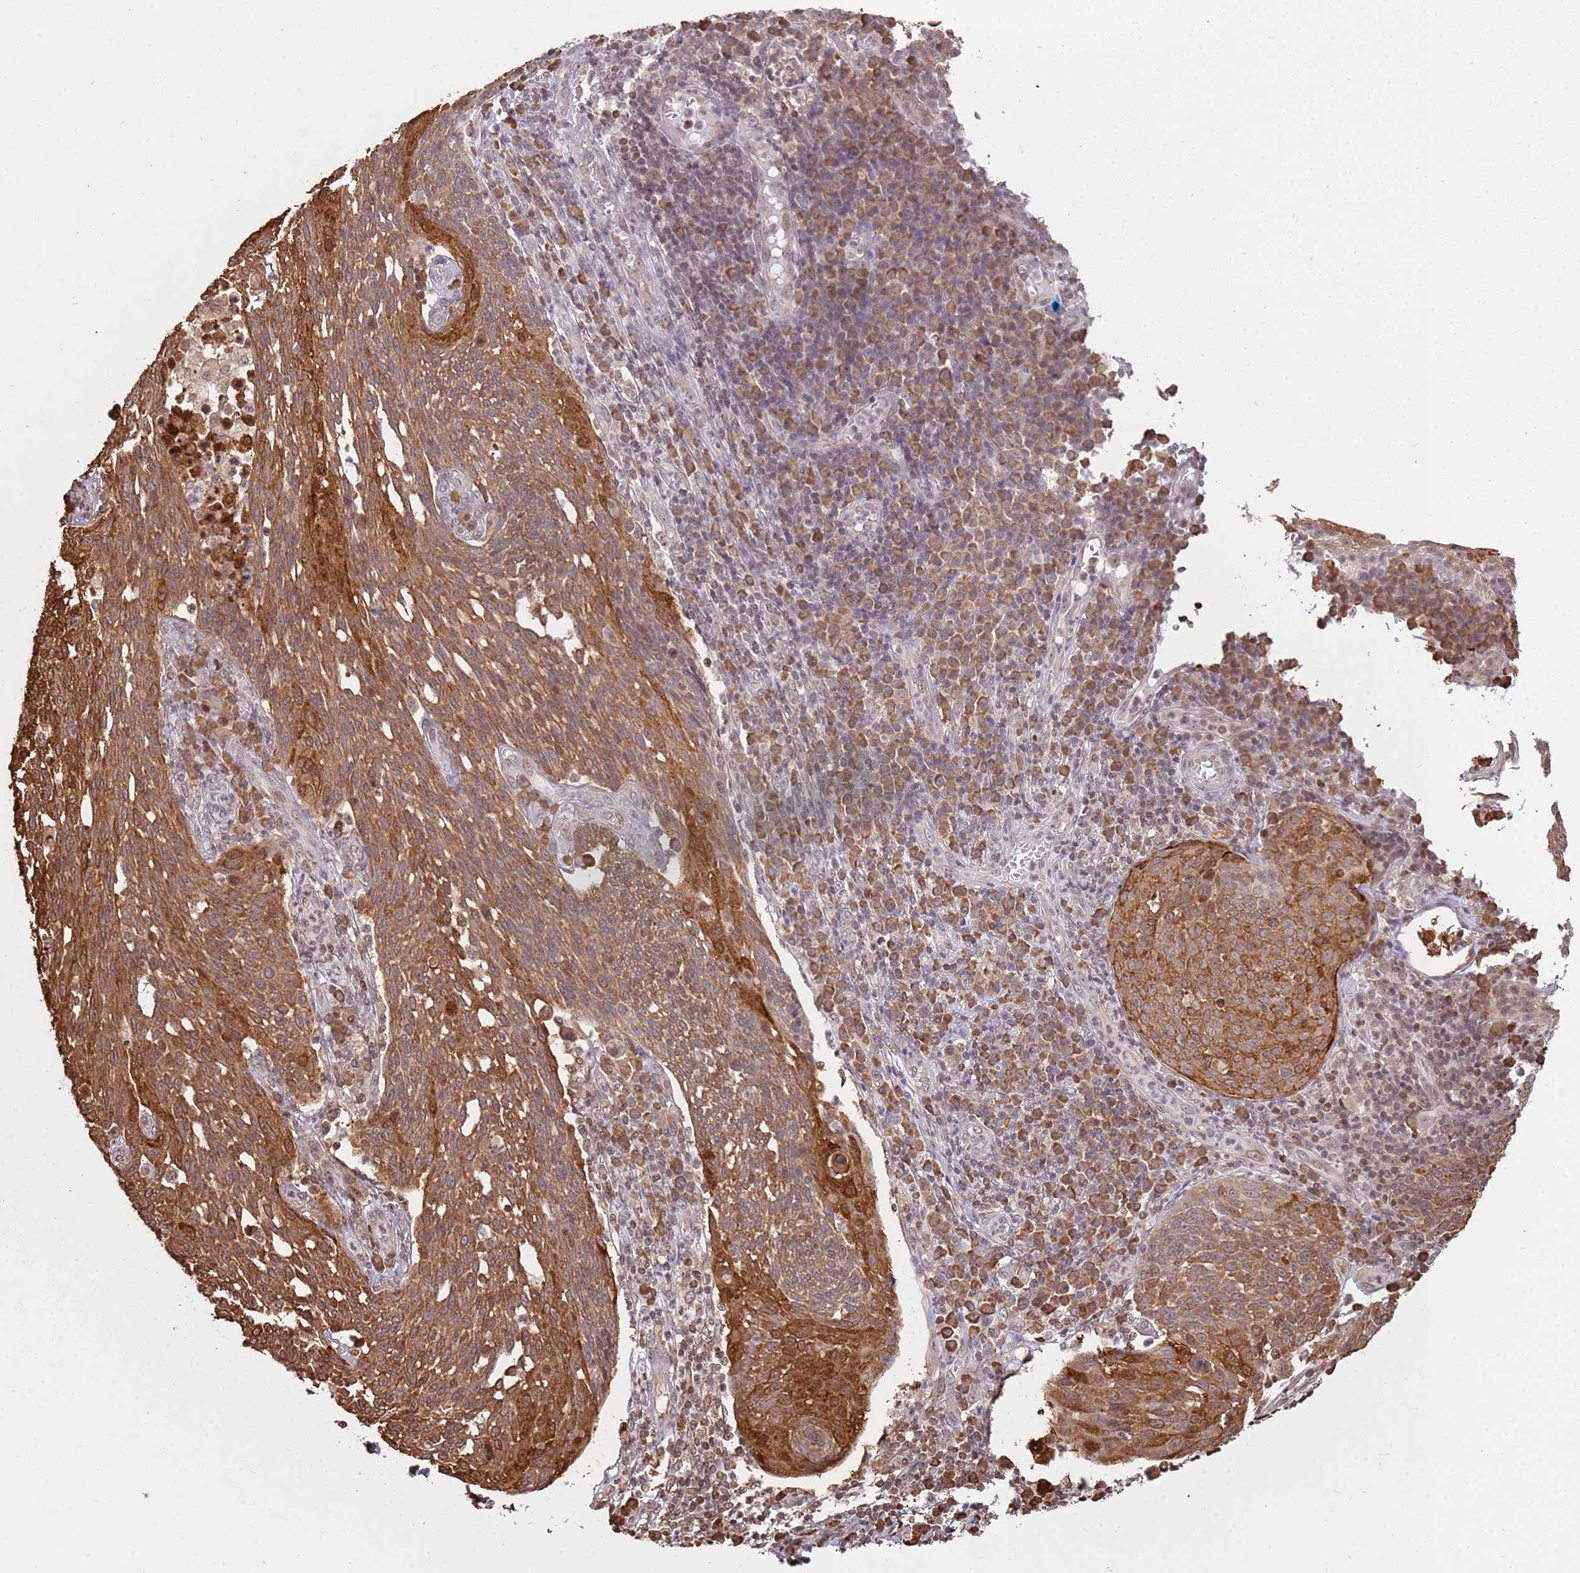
{"staining": {"intensity": "moderate", "quantity": ">75%", "location": "cytoplasmic/membranous,nuclear"}, "tissue": "cervical cancer", "cell_type": "Tumor cells", "image_type": "cancer", "snomed": [{"axis": "morphology", "description": "Squamous cell carcinoma, NOS"}, {"axis": "topography", "description": "Cervix"}], "caption": "Immunohistochemistry photomicrograph of neoplastic tissue: cervical cancer (squamous cell carcinoma) stained using IHC shows medium levels of moderate protein expression localized specifically in the cytoplasmic/membranous and nuclear of tumor cells, appearing as a cytoplasmic/membranous and nuclear brown color.", "gene": "SCAF1", "patient": {"sex": "female", "age": 34}}